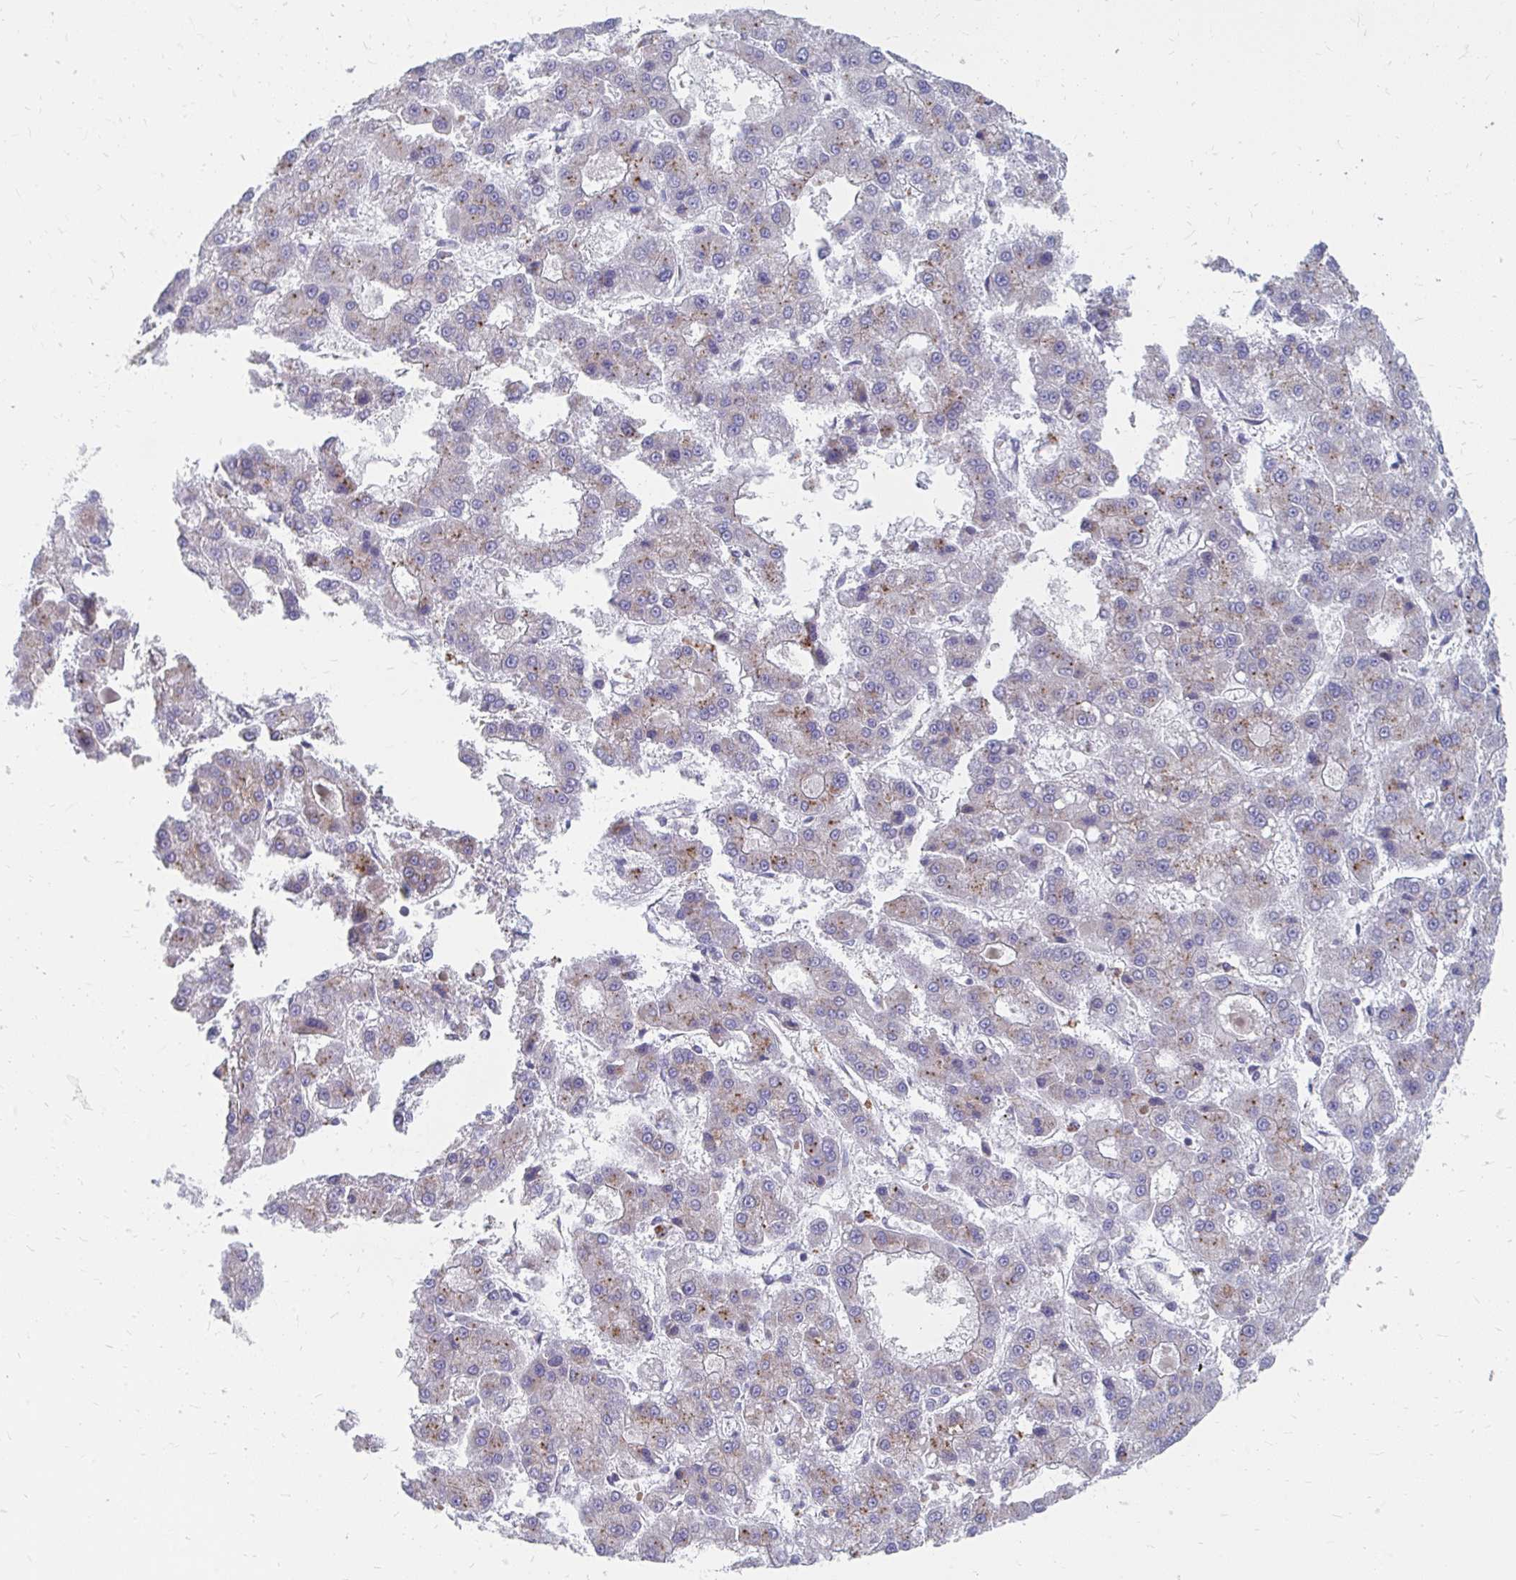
{"staining": {"intensity": "moderate", "quantity": "25%-75%", "location": "cytoplasmic/membranous"}, "tissue": "liver cancer", "cell_type": "Tumor cells", "image_type": "cancer", "snomed": [{"axis": "morphology", "description": "Carcinoma, Hepatocellular, NOS"}, {"axis": "topography", "description": "Liver"}], "caption": "Liver hepatocellular carcinoma stained for a protein displays moderate cytoplasmic/membranous positivity in tumor cells.", "gene": "PABIR3", "patient": {"sex": "male", "age": 70}}